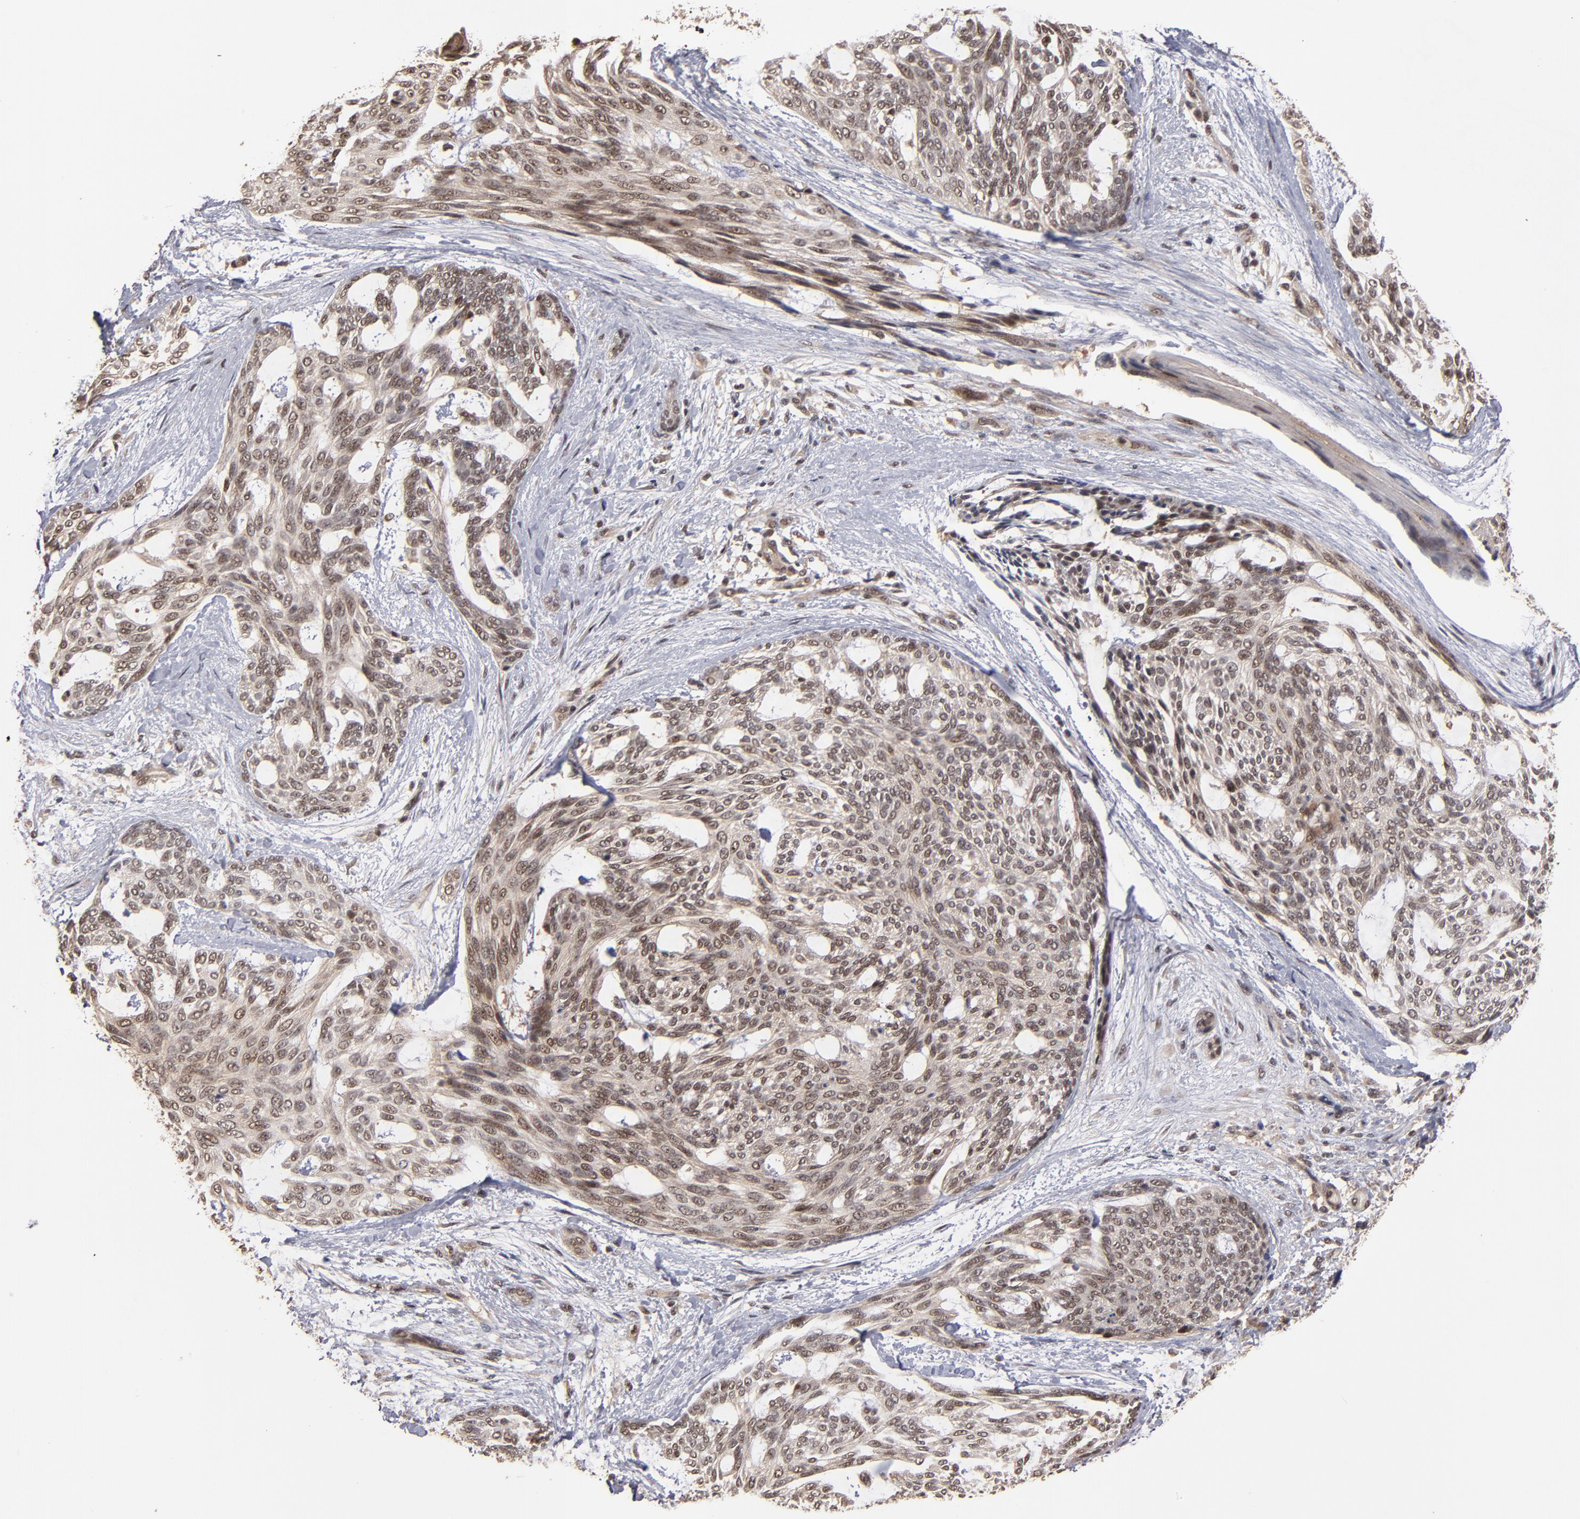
{"staining": {"intensity": "weak", "quantity": ">75%", "location": "cytoplasmic/membranous,nuclear"}, "tissue": "skin cancer", "cell_type": "Tumor cells", "image_type": "cancer", "snomed": [{"axis": "morphology", "description": "Normal tissue, NOS"}, {"axis": "morphology", "description": "Basal cell carcinoma"}, {"axis": "topography", "description": "Skin"}], "caption": "Brown immunohistochemical staining in basal cell carcinoma (skin) shows weak cytoplasmic/membranous and nuclear positivity in about >75% of tumor cells. (IHC, brightfield microscopy, high magnification).", "gene": "CUL5", "patient": {"sex": "female", "age": 71}}